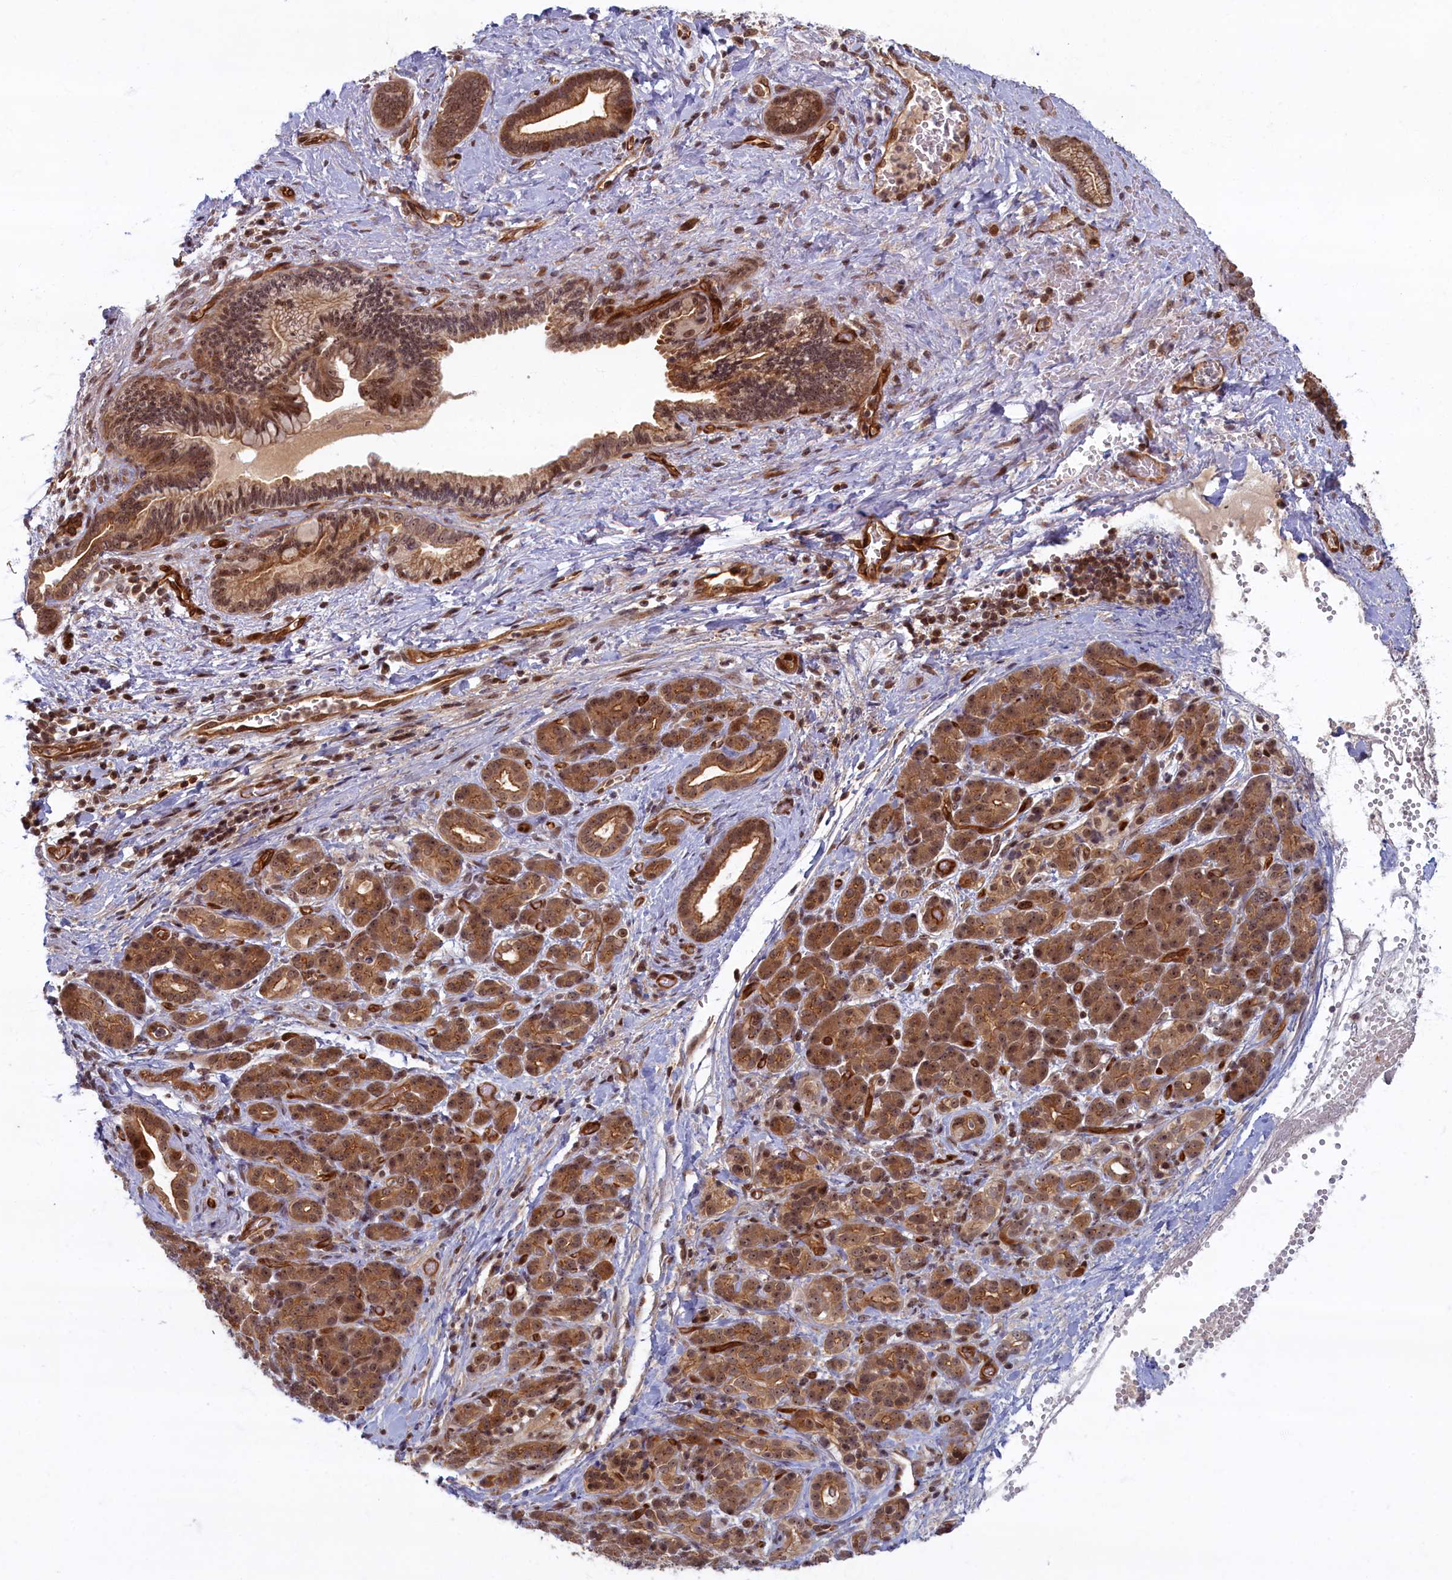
{"staining": {"intensity": "moderate", "quantity": ">75%", "location": "cytoplasmic/membranous,nuclear"}, "tissue": "pancreatic cancer", "cell_type": "Tumor cells", "image_type": "cancer", "snomed": [{"axis": "morphology", "description": "Adenocarcinoma, NOS"}, {"axis": "topography", "description": "Pancreas"}], "caption": "Protein analysis of pancreatic adenocarcinoma tissue exhibits moderate cytoplasmic/membranous and nuclear positivity in about >75% of tumor cells.", "gene": "SNRK", "patient": {"sex": "male", "age": 59}}